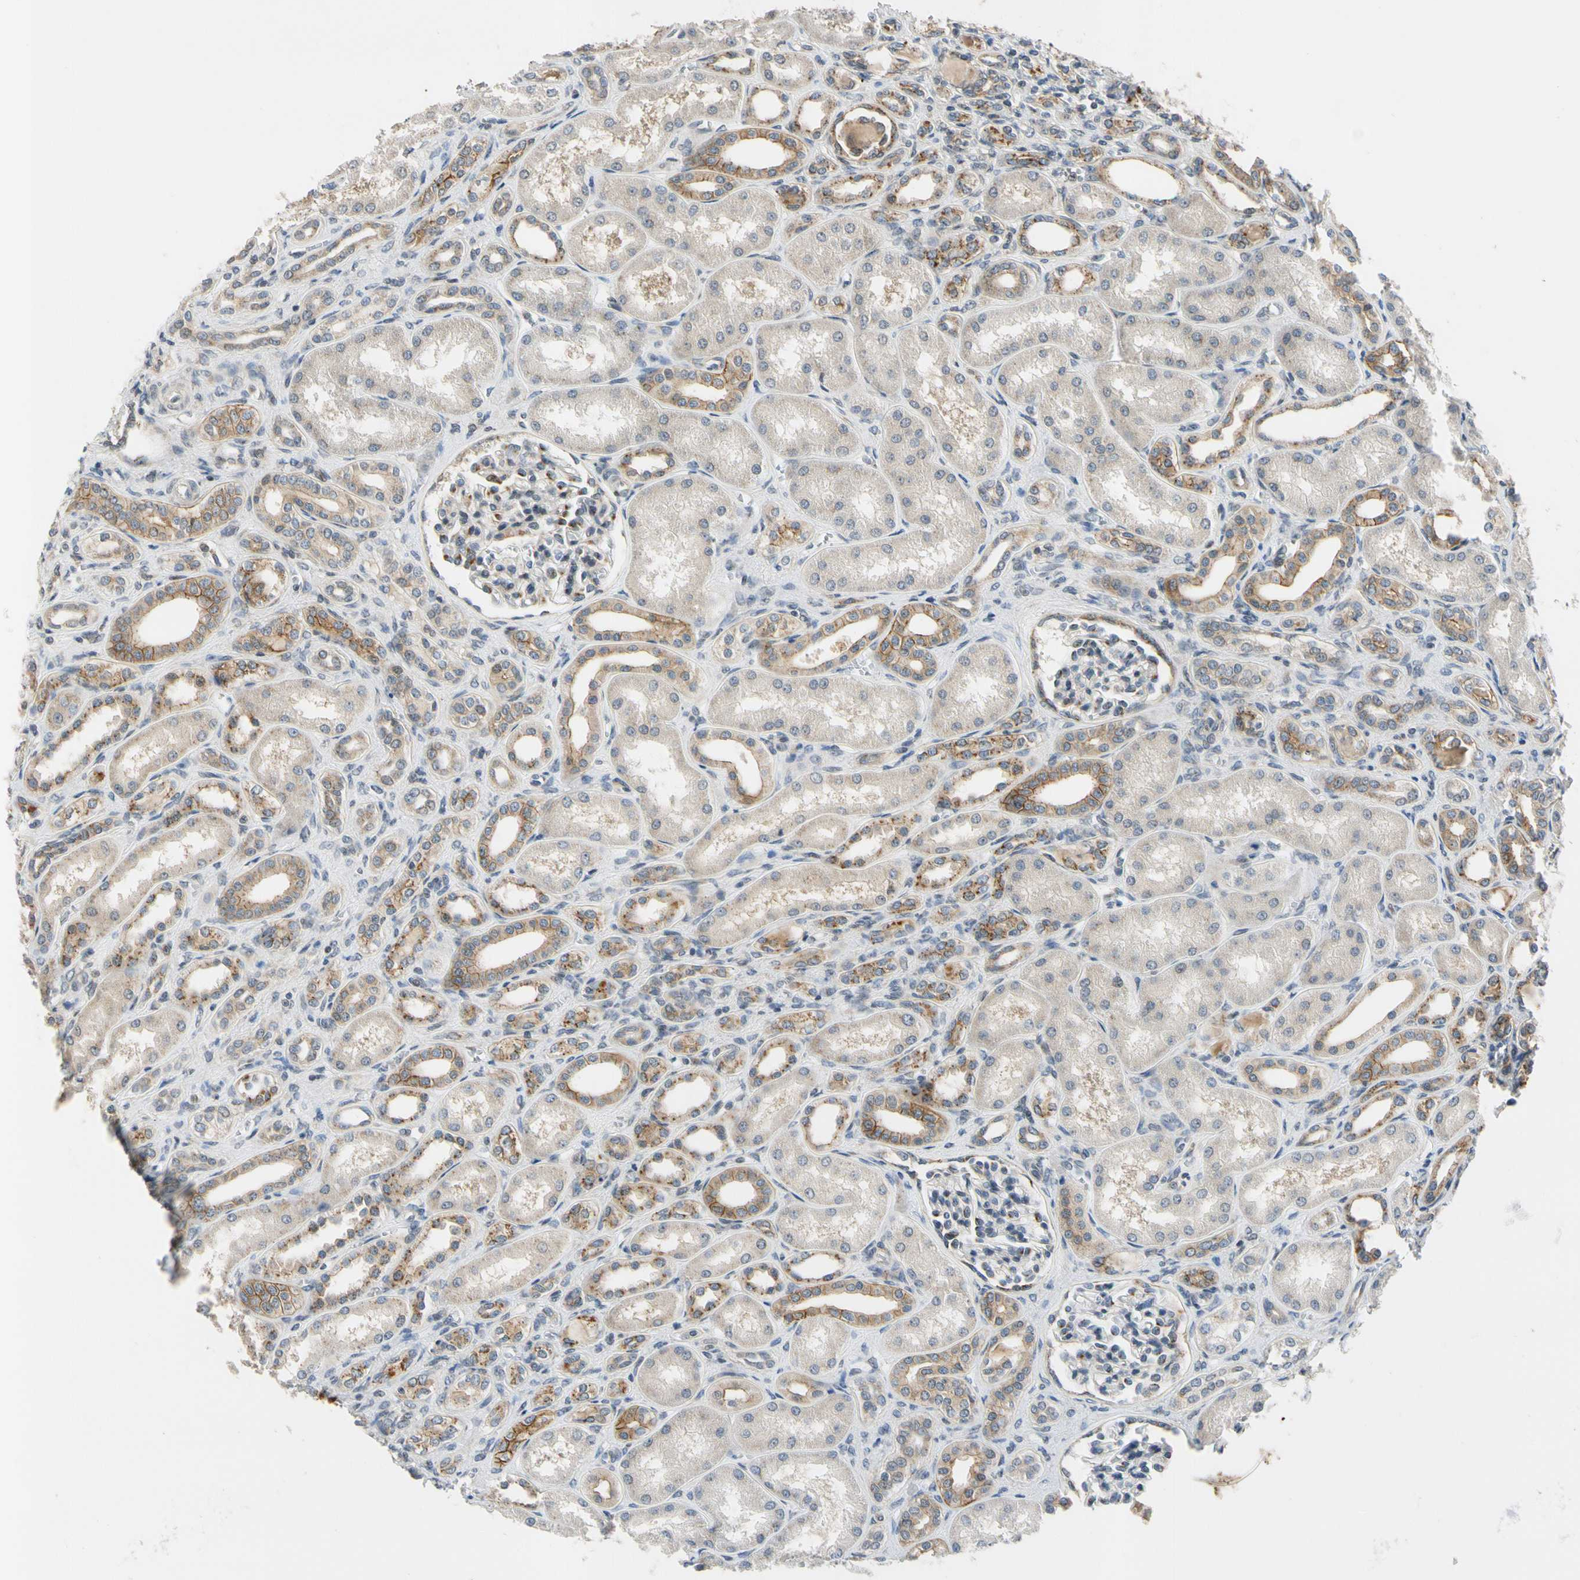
{"staining": {"intensity": "negative", "quantity": "none", "location": "none"}, "tissue": "kidney", "cell_type": "Cells in glomeruli", "image_type": "normal", "snomed": [{"axis": "morphology", "description": "Normal tissue, NOS"}, {"axis": "topography", "description": "Kidney"}], "caption": "Micrograph shows no significant protein positivity in cells in glomeruli of unremarkable kidney. The staining is performed using DAB (3,3'-diaminobenzidine) brown chromogen with nuclei counter-stained in using hematoxylin.", "gene": "RPS6KB2", "patient": {"sex": "male", "age": 7}}